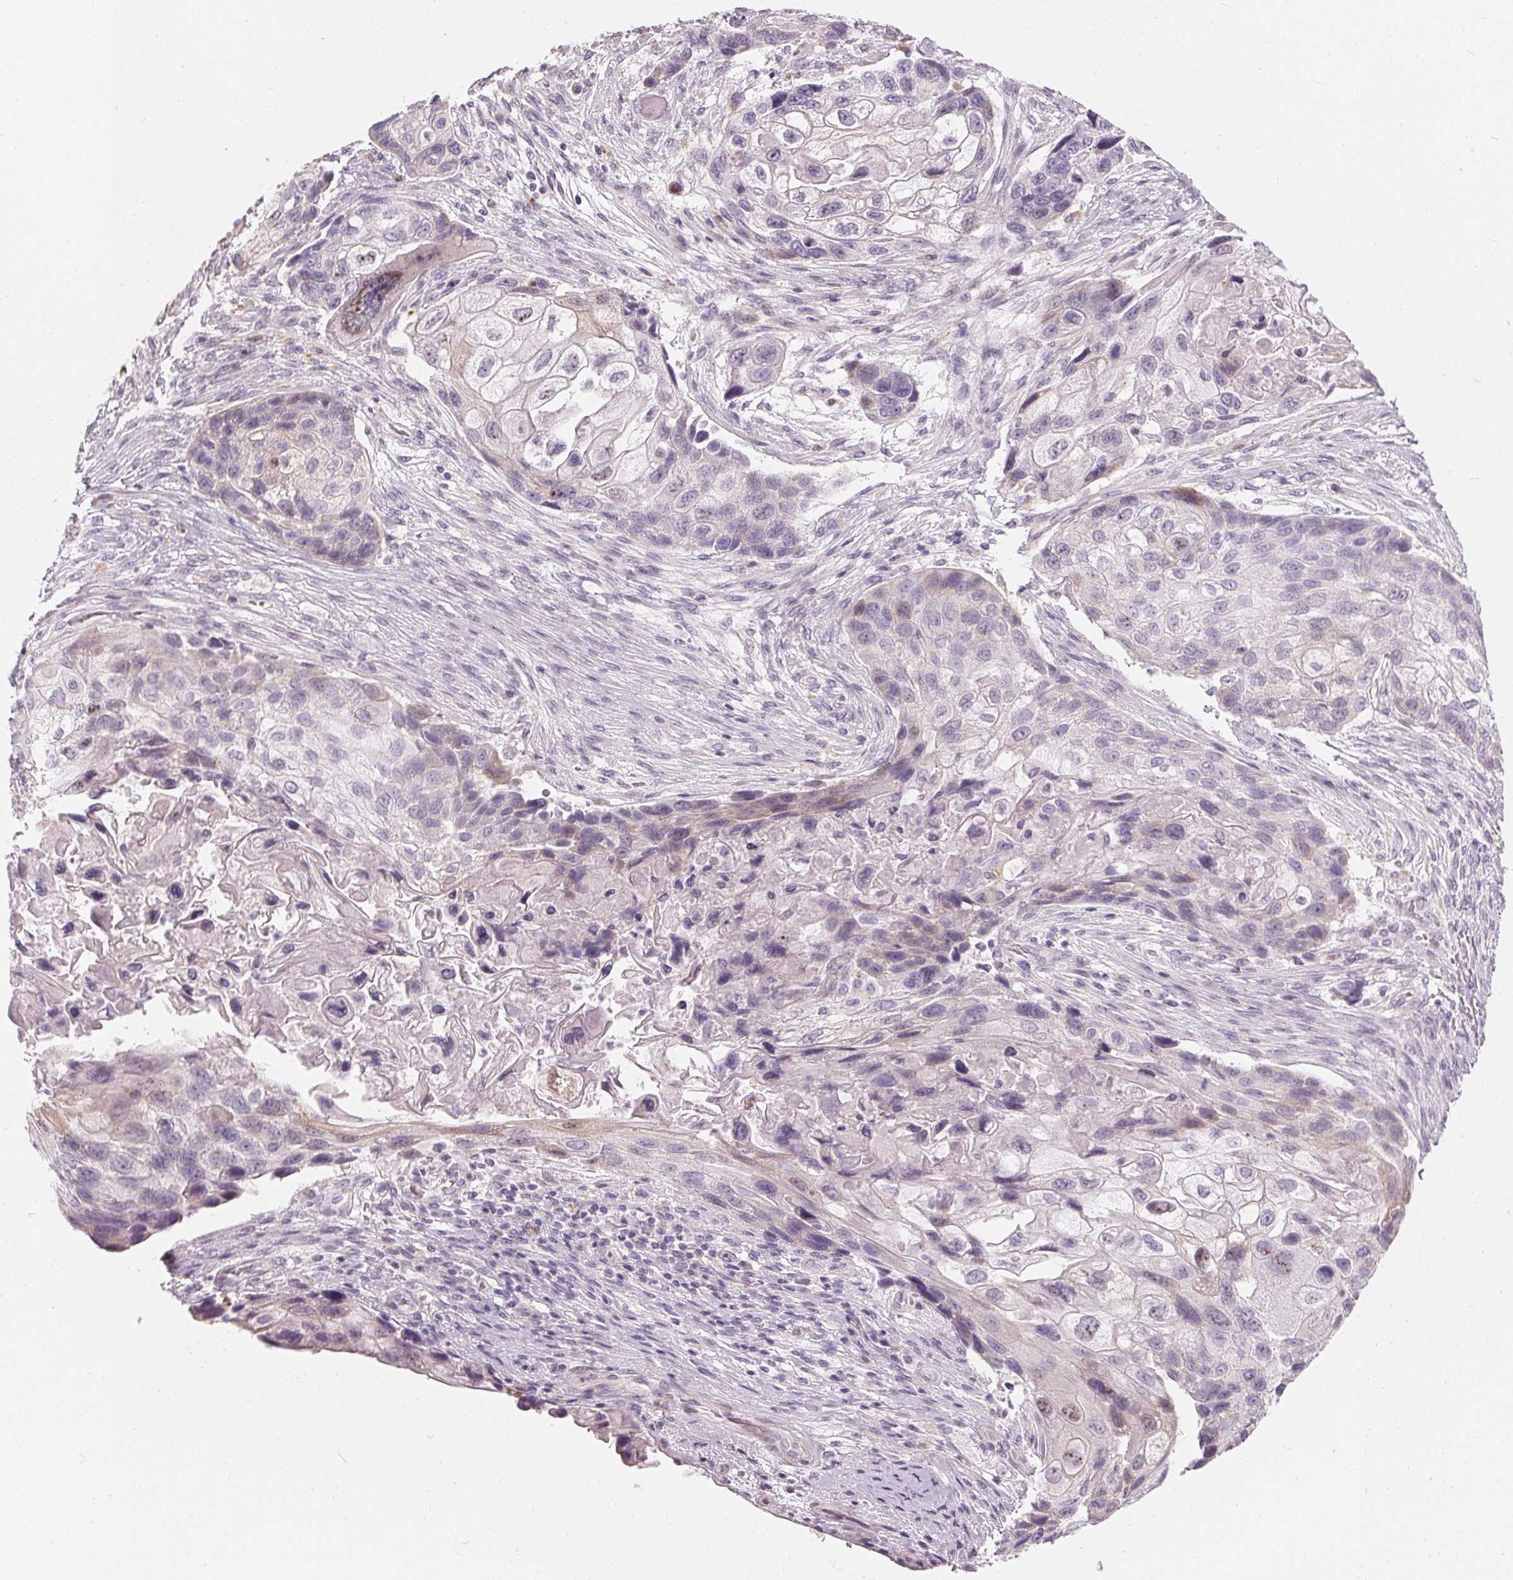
{"staining": {"intensity": "negative", "quantity": "none", "location": "none"}, "tissue": "lung cancer", "cell_type": "Tumor cells", "image_type": "cancer", "snomed": [{"axis": "morphology", "description": "Squamous cell carcinoma, NOS"}, {"axis": "topography", "description": "Lung"}], "caption": "The immunohistochemistry (IHC) micrograph has no significant positivity in tumor cells of squamous cell carcinoma (lung) tissue. Brightfield microscopy of immunohistochemistry (IHC) stained with DAB (brown) and hematoxylin (blue), captured at high magnification.", "gene": "HOPX", "patient": {"sex": "male", "age": 69}}